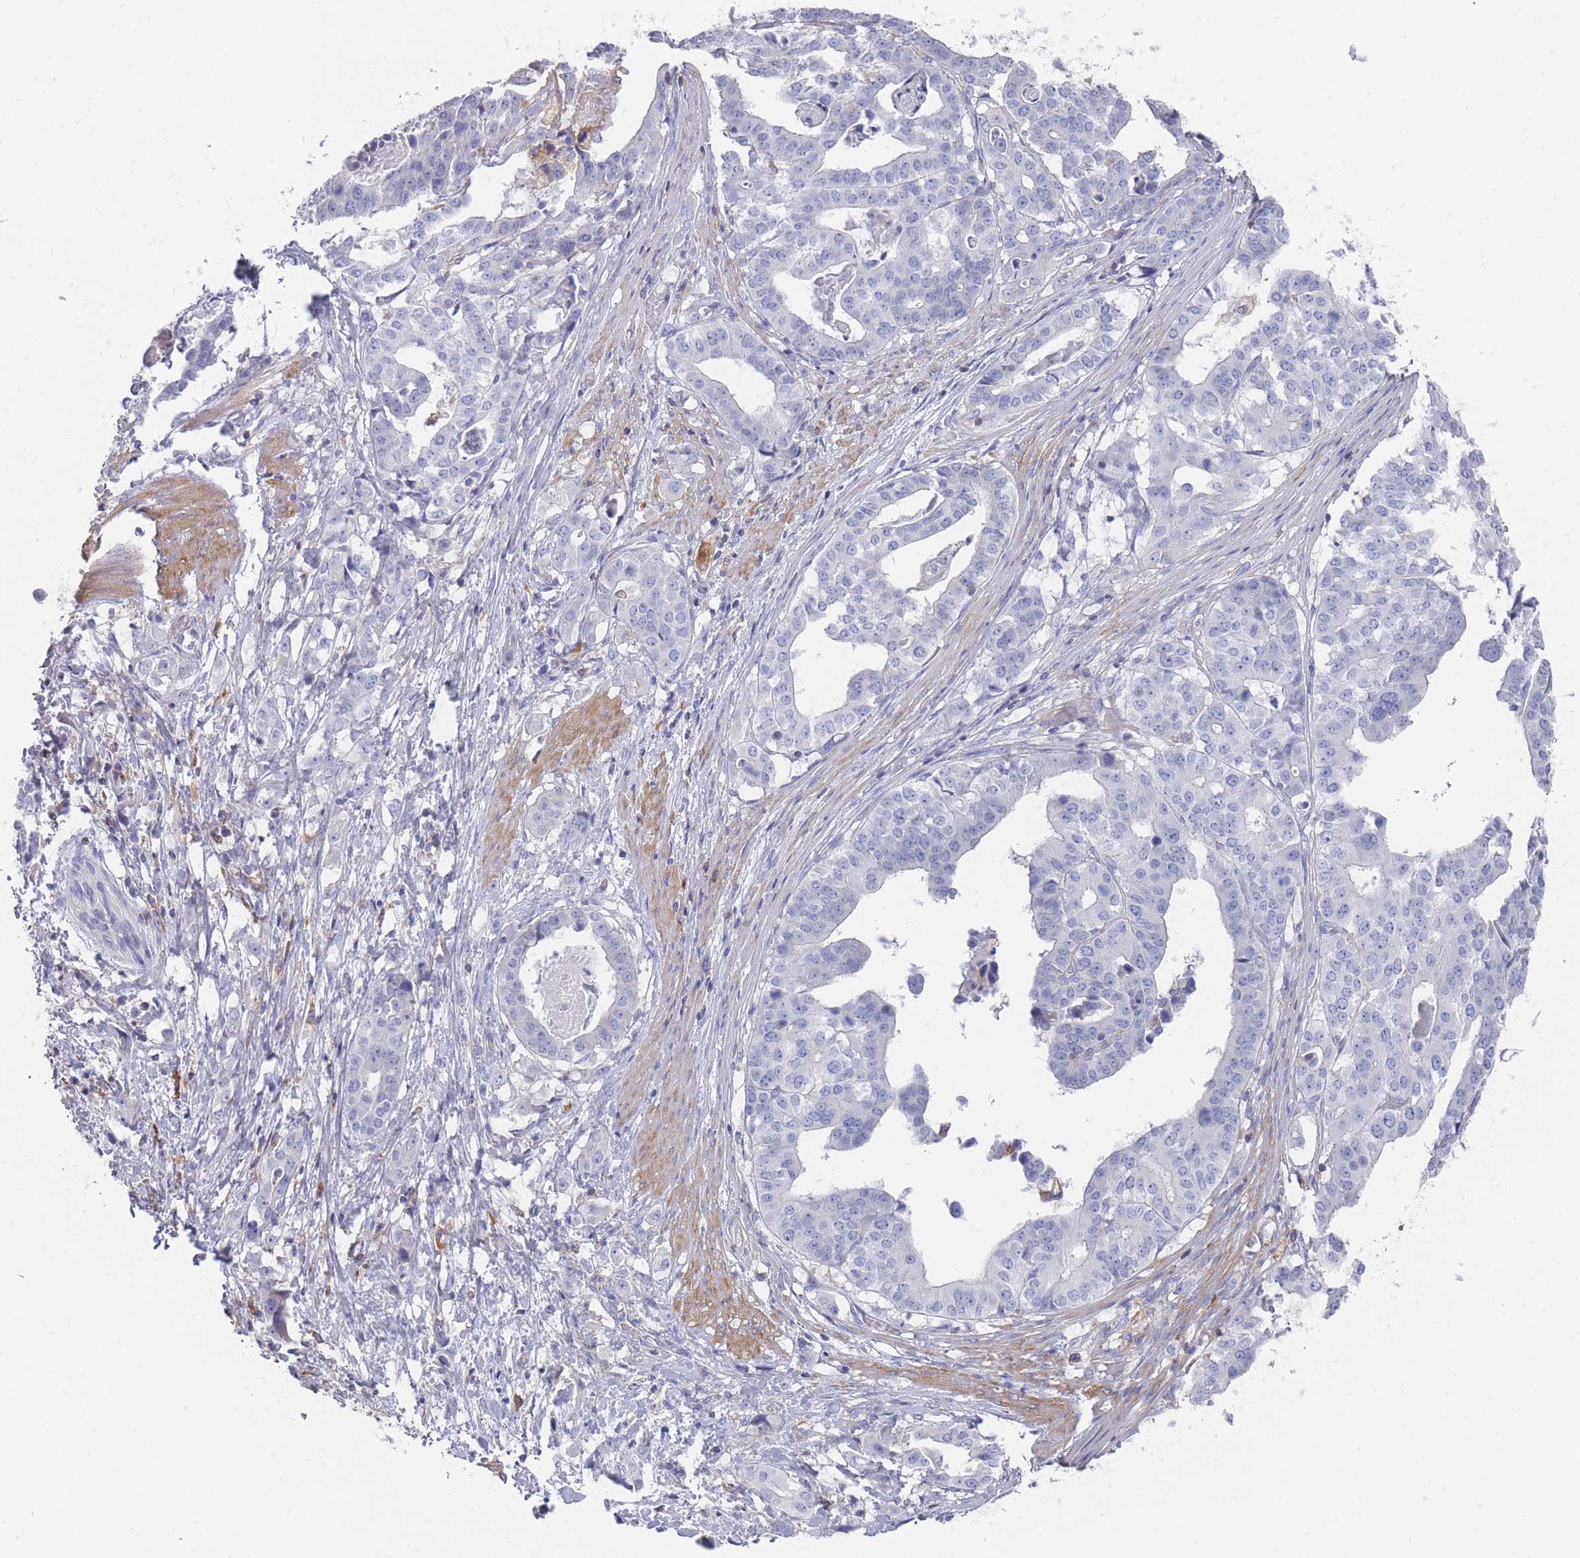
{"staining": {"intensity": "negative", "quantity": "none", "location": "none"}, "tissue": "stomach cancer", "cell_type": "Tumor cells", "image_type": "cancer", "snomed": [{"axis": "morphology", "description": "Adenocarcinoma, NOS"}, {"axis": "topography", "description": "Stomach"}], "caption": "This is an immunohistochemistry micrograph of stomach cancer. There is no positivity in tumor cells.", "gene": "SCCPDH", "patient": {"sex": "male", "age": 48}}